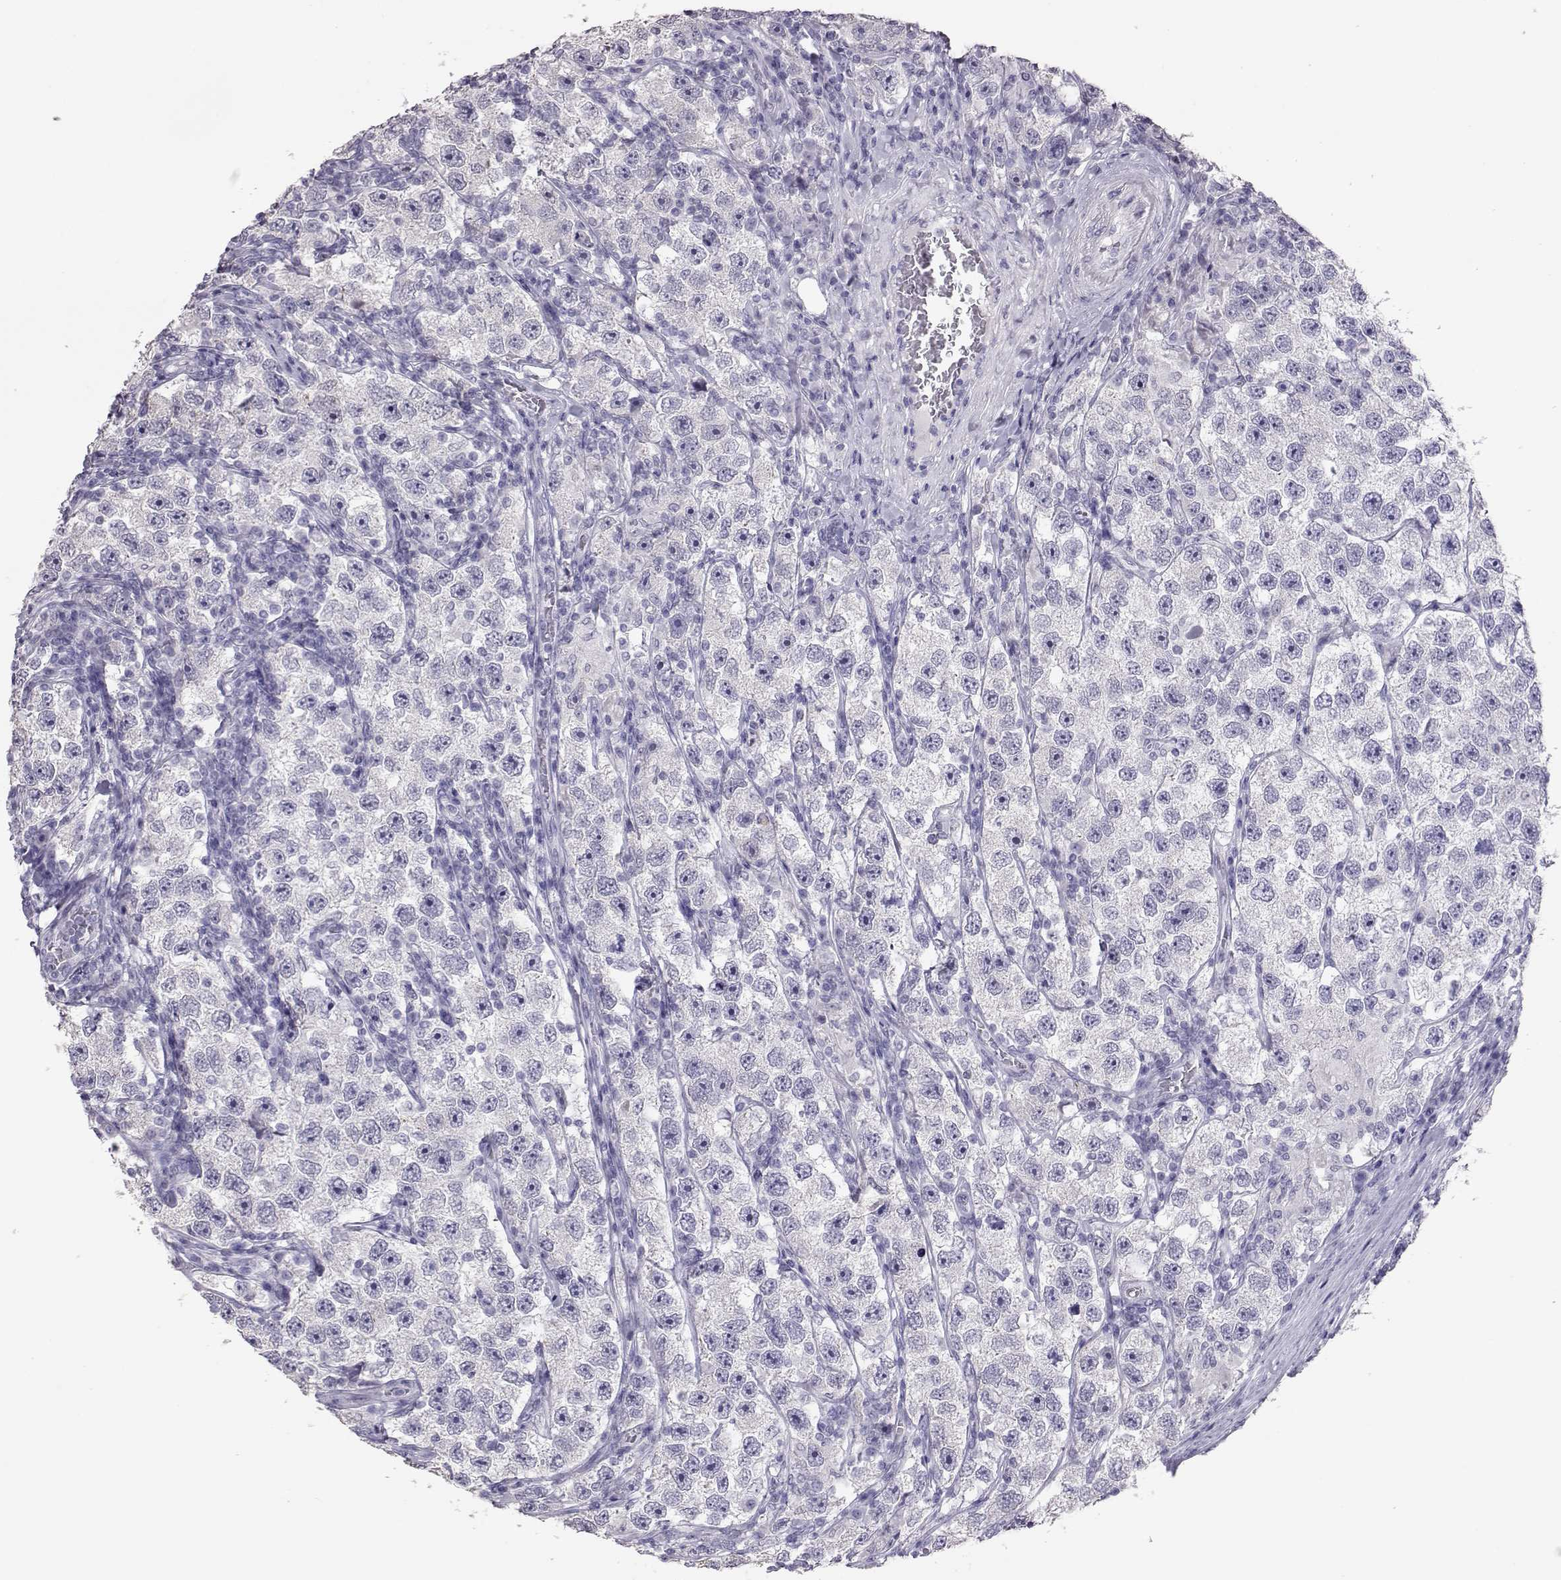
{"staining": {"intensity": "negative", "quantity": "none", "location": "none"}, "tissue": "testis cancer", "cell_type": "Tumor cells", "image_type": "cancer", "snomed": [{"axis": "morphology", "description": "Seminoma, NOS"}, {"axis": "topography", "description": "Testis"}], "caption": "This is an immunohistochemistry photomicrograph of testis seminoma. There is no positivity in tumor cells.", "gene": "PMCH", "patient": {"sex": "male", "age": 26}}